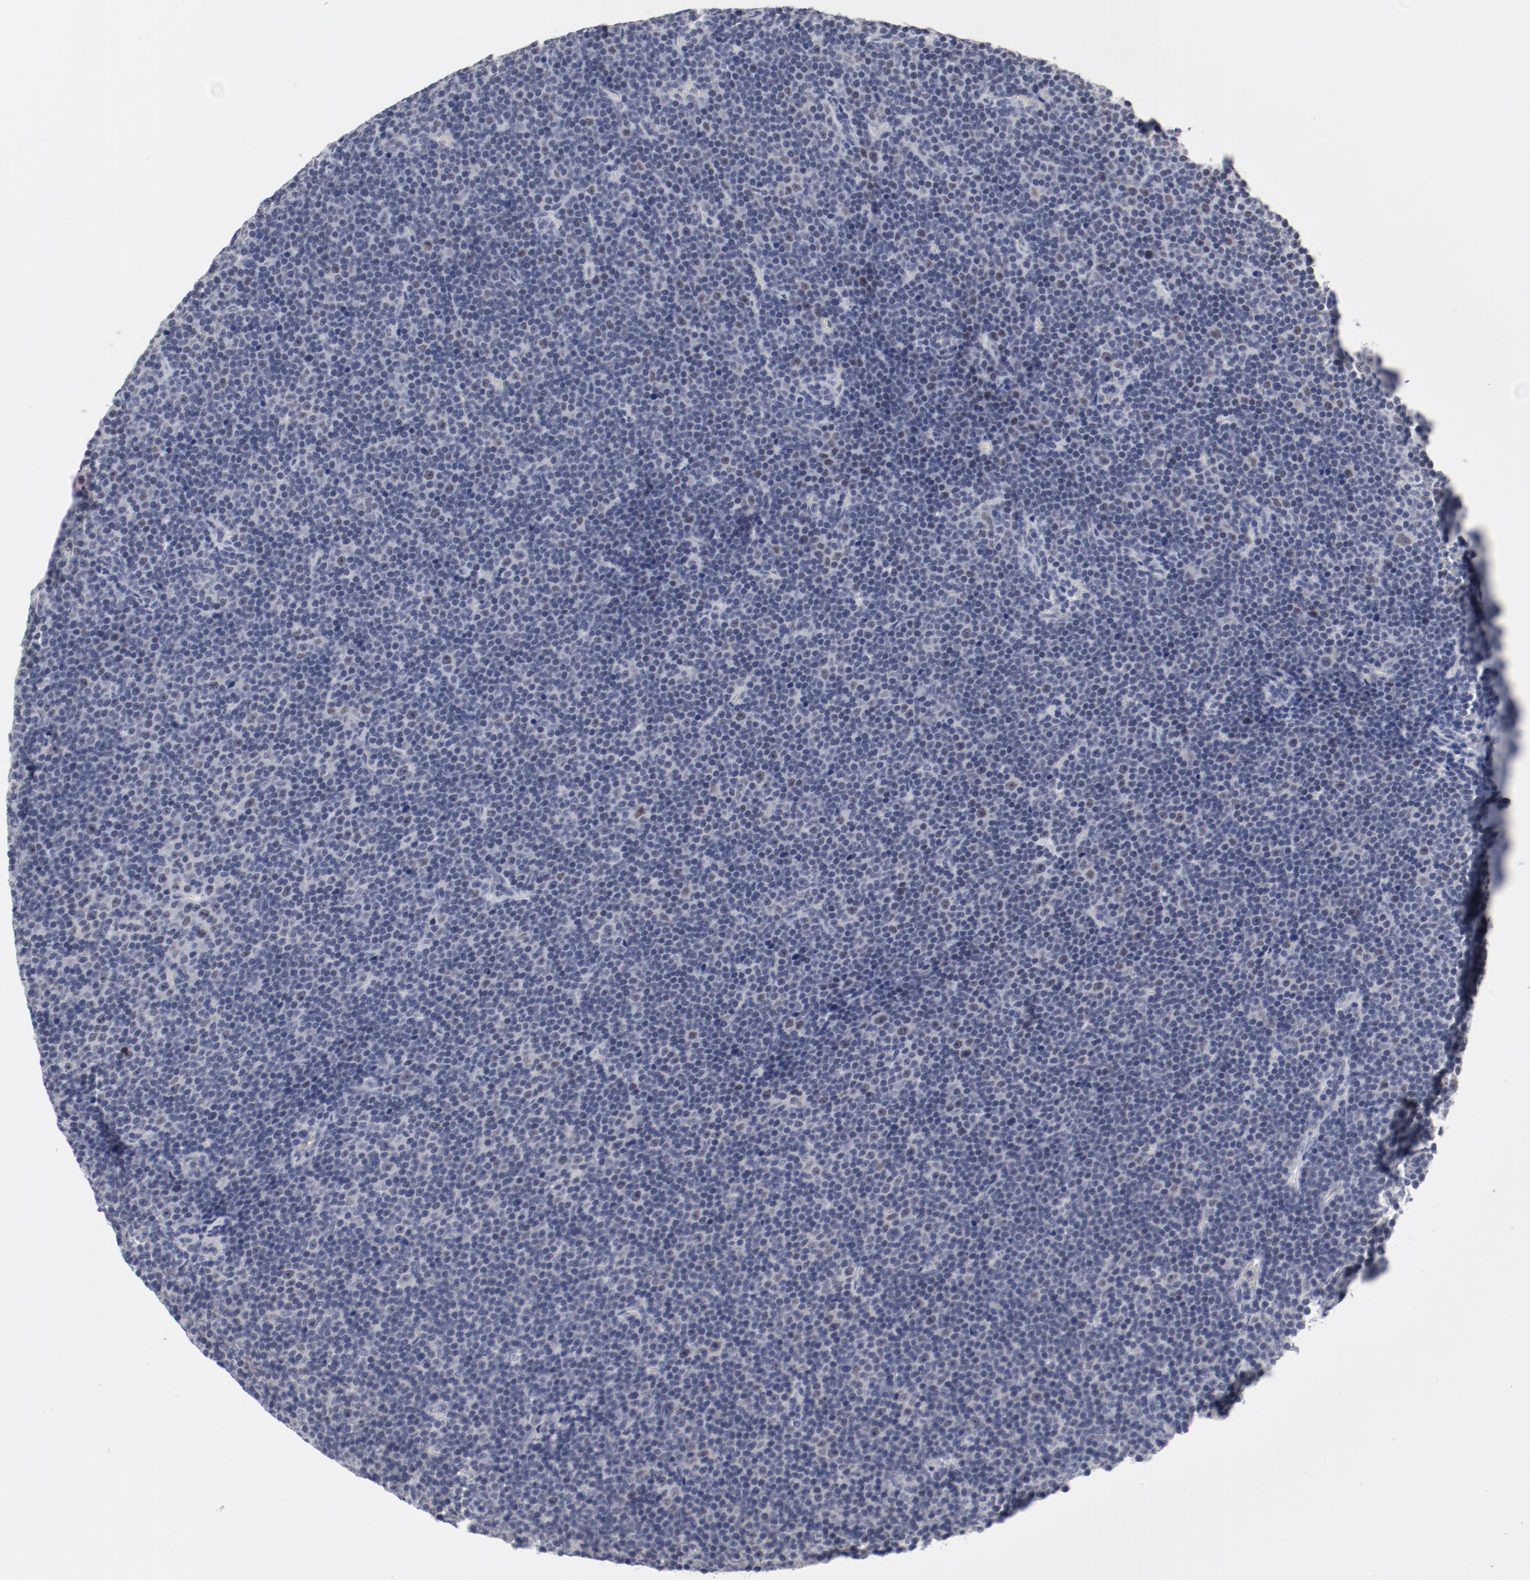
{"staining": {"intensity": "negative", "quantity": "none", "location": "none"}, "tissue": "lymphoma", "cell_type": "Tumor cells", "image_type": "cancer", "snomed": [{"axis": "morphology", "description": "Malignant lymphoma, non-Hodgkin's type, Low grade"}, {"axis": "topography", "description": "Lymph node"}], "caption": "Tumor cells show no significant positivity in low-grade malignant lymphoma, non-Hodgkin's type. (Stains: DAB (3,3'-diaminobenzidine) IHC with hematoxylin counter stain, Microscopy: brightfield microscopy at high magnification).", "gene": "ANKLE2", "patient": {"sex": "female", "age": 67}}